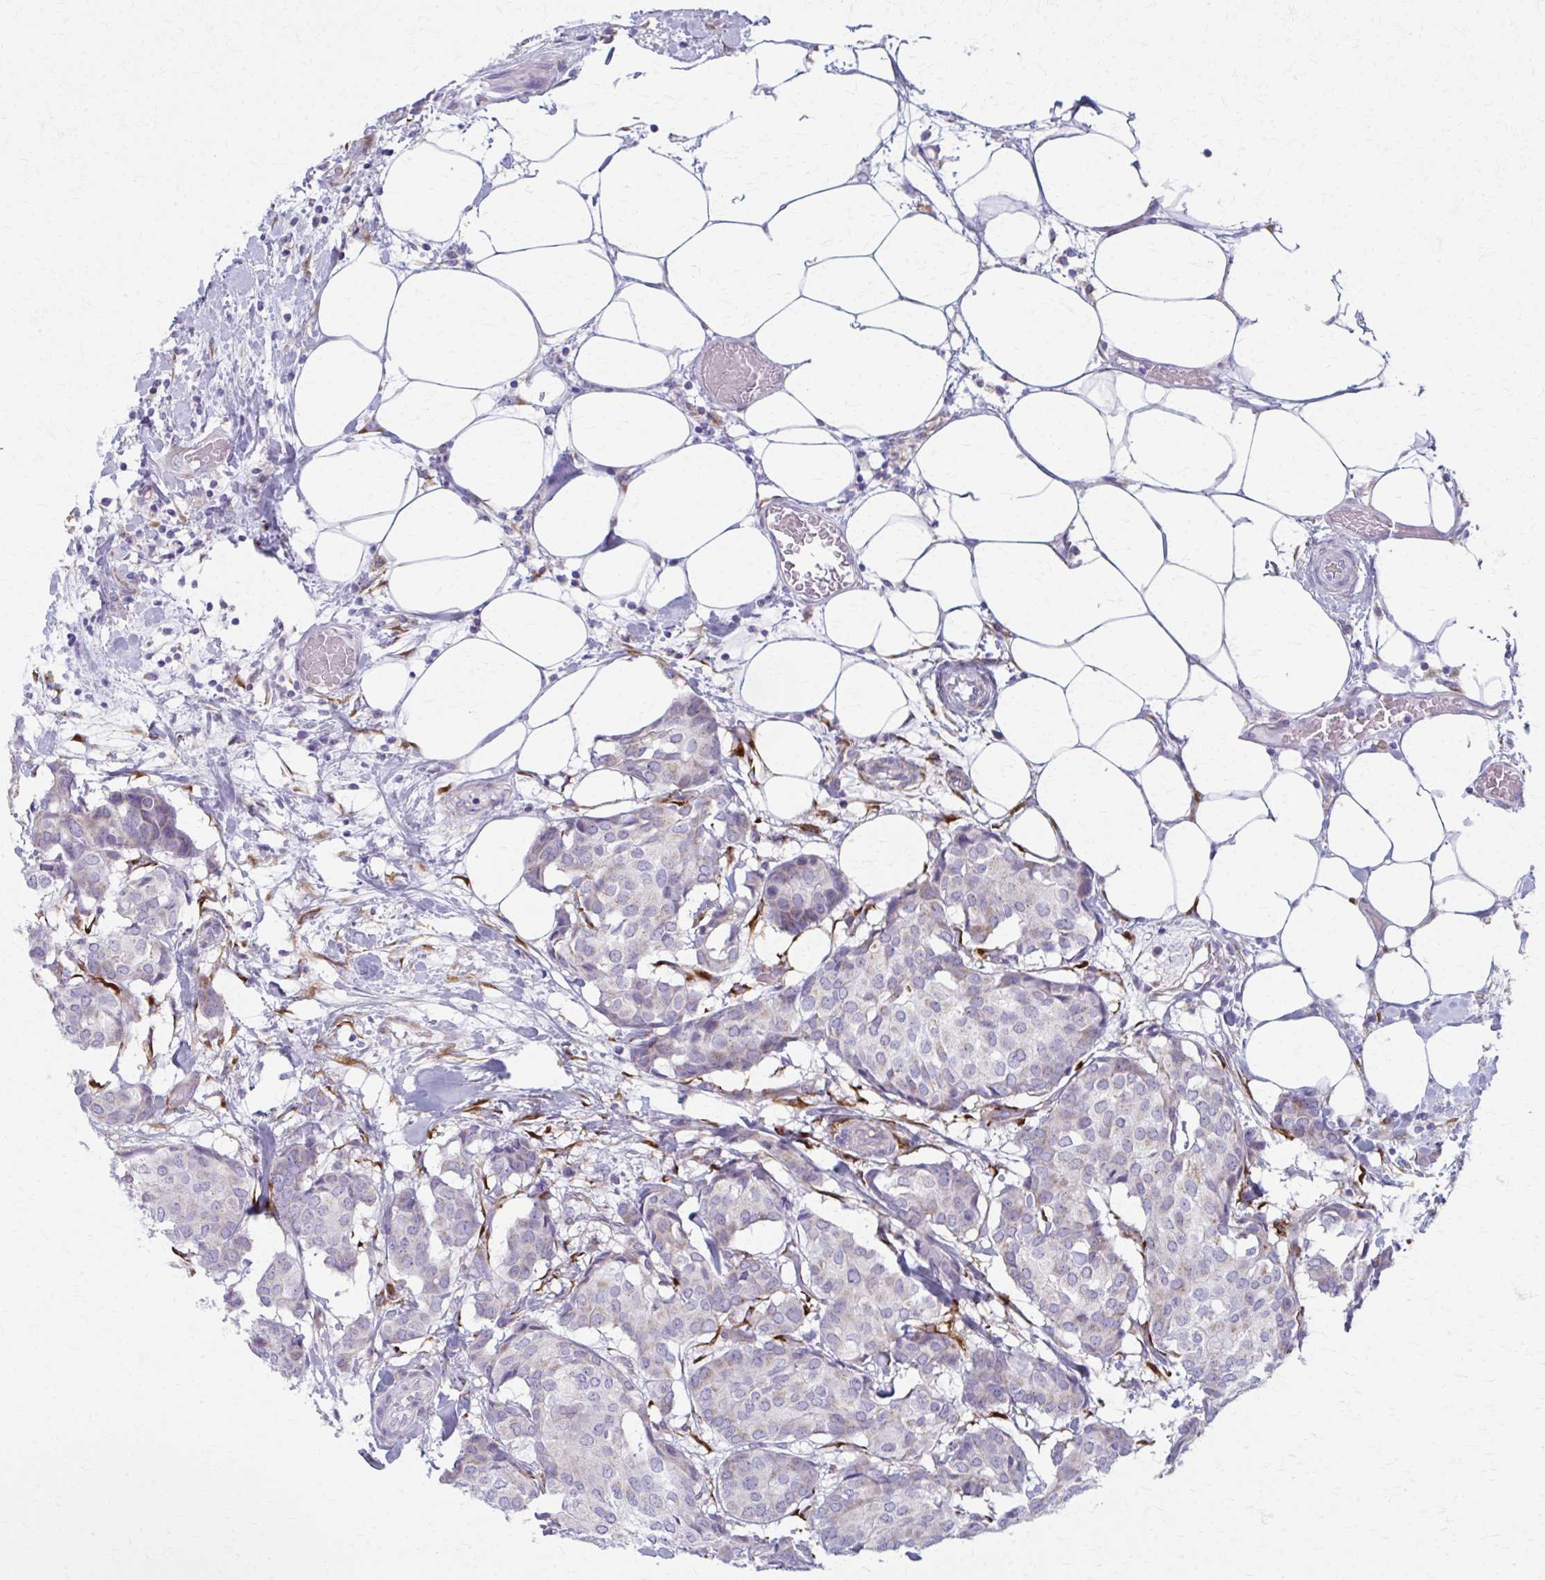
{"staining": {"intensity": "negative", "quantity": "none", "location": "none"}, "tissue": "breast cancer", "cell_type": "Tumor cells", "image_type": "cancer", "snomed": [{"axis": "morphology", "description": "Duct carcinoma"}, {"axis": "topography", "description": "Breast"}], "caption": "Tumor cells are negative for protein expression in human invasive ductal carcinoma (breast). The staining is performed using DAB (3,3'-diaminobenzidine) brown chromogen with nuclei counter-stained in using hematoxylin.", "gene": "SPATS2L", "patient": {"sex": "female", "age": 75}}